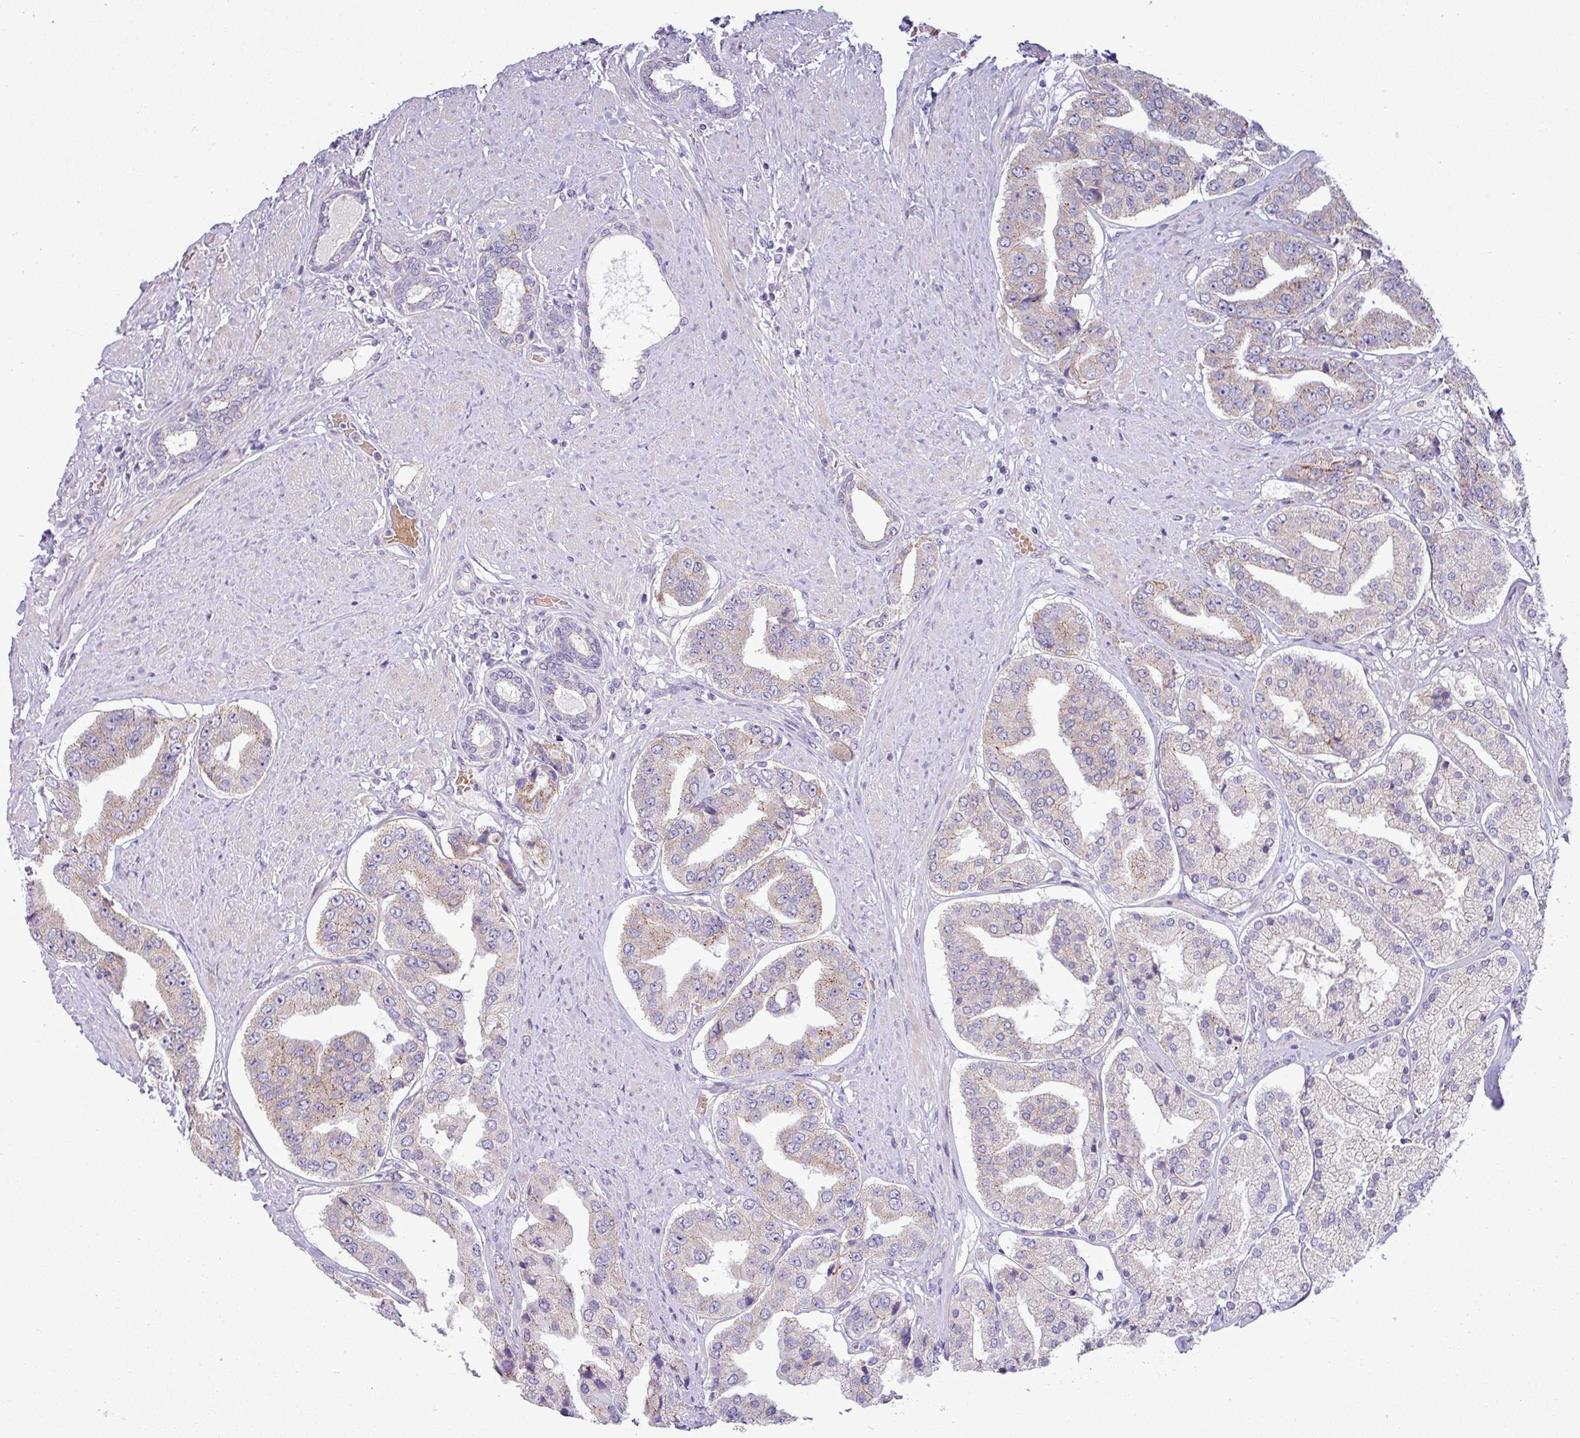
{"staining": {"intensity": "weak", "quantity": "<25%", "location": "cytoplasmic/membranous"}, "tissue": "prostate cancer", "cell_type": "Tumor cells", "image_type": "cancer", "snomed": [{"axis": "morphology", "description": "Adenocarcinoma, High grade"}, {"axis": "topography", "description": "Prostate"}], "caption": "An immunohistochemistry histopathology image of prostate cancer (adenocarcinoma (high-grade)) is shown. There is no staining in tumor cells of prostate cancer (adenocarcinoma (high-grade)).", "gene": "ACAP3", "patient": {"sex": "male", "age": 63}}